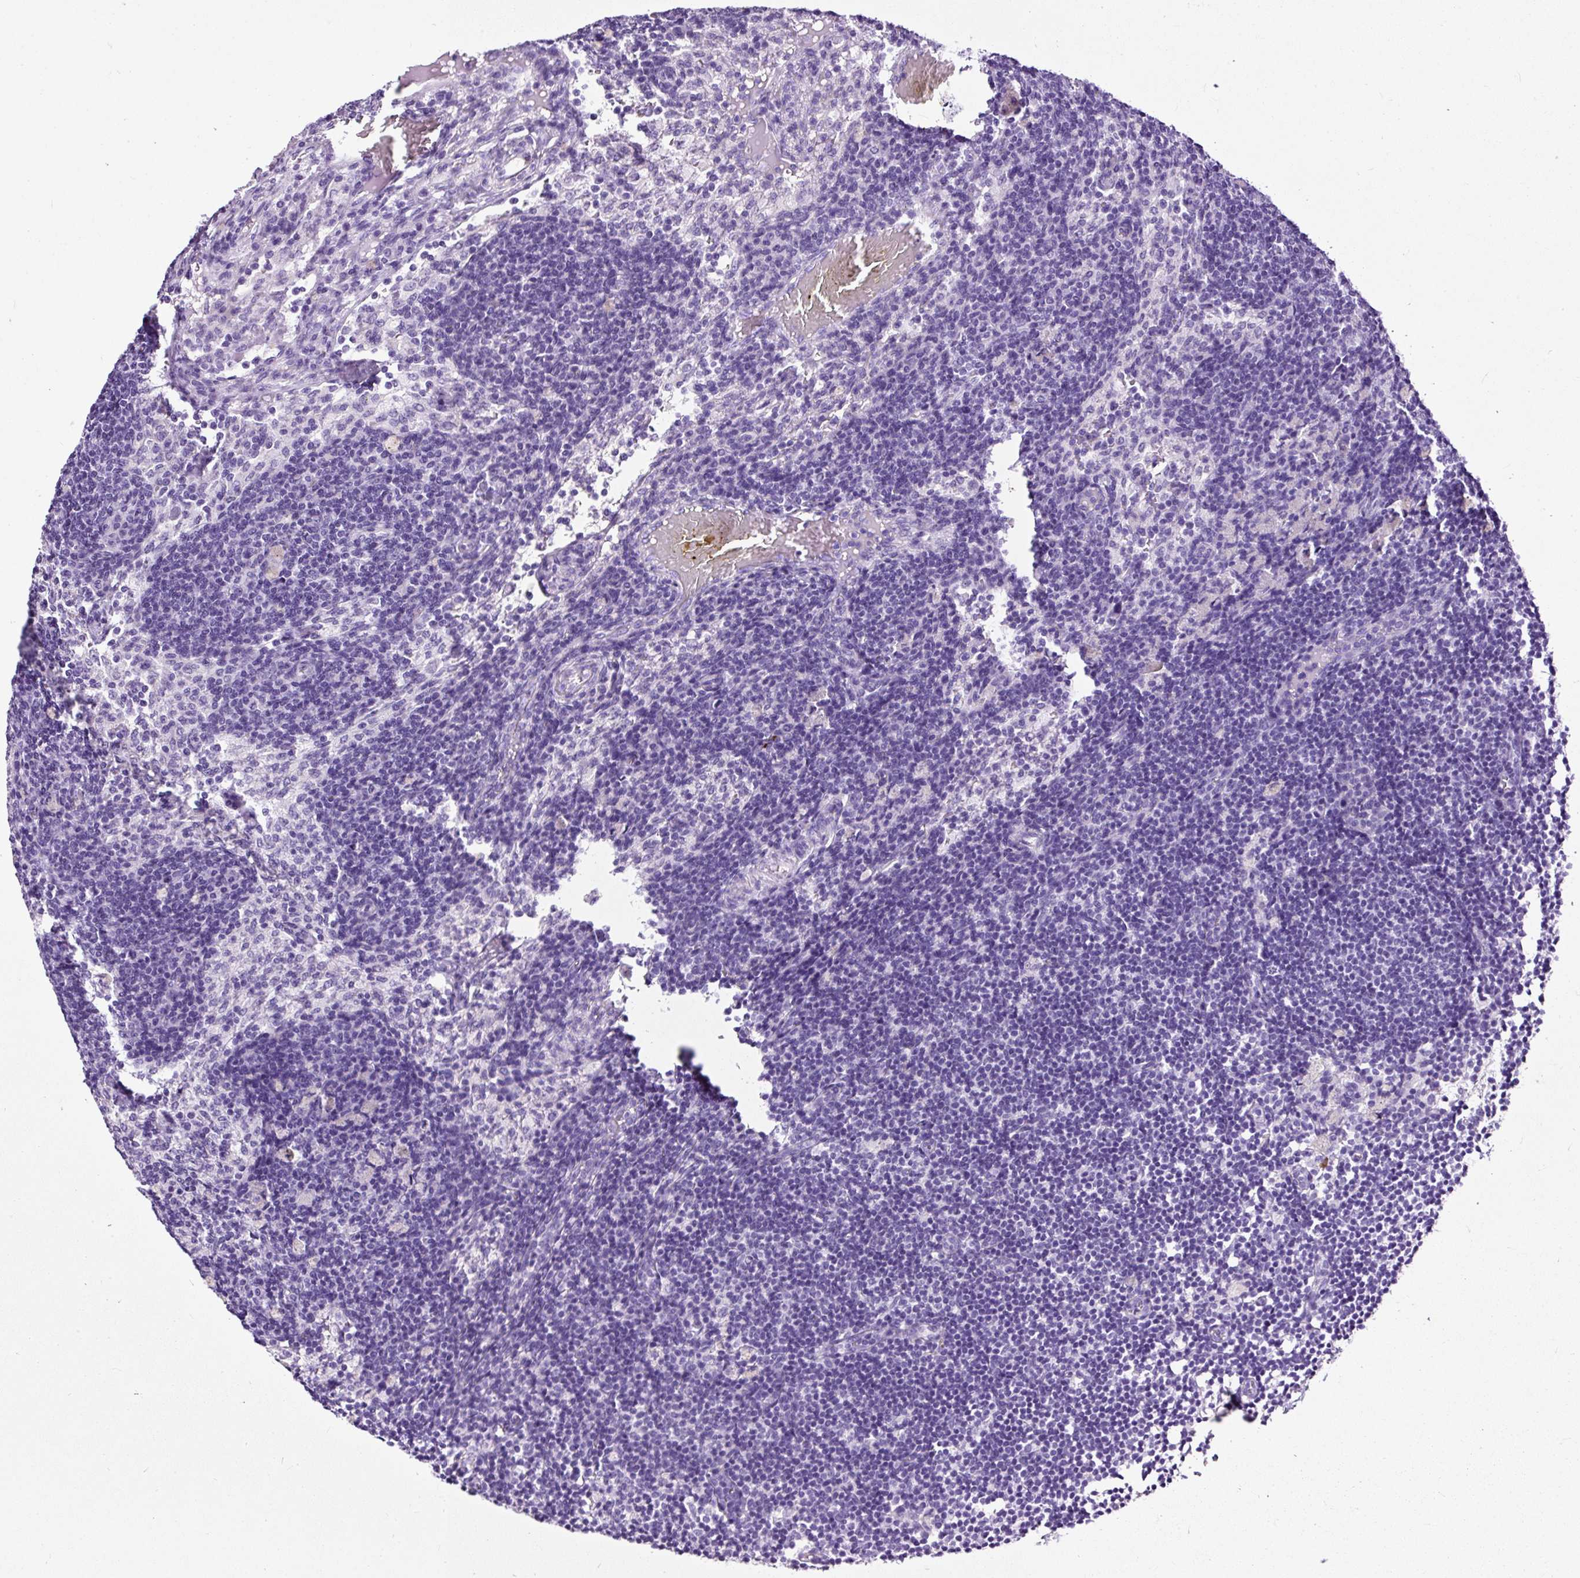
{"staining": {"intensity": "negative", "quantity": "none", "location": "none"}, "tissue": "lymph node", "cell_type": "Germinal center cells", "image_type": "normal", "snomed": [{"axis": "morphology", "description": "Normal tissue, NOS"}, {"axis": "topography", "description": "Lymph node"}], "caption": "Immunohistochemical staining of normal human lymph node exhibits no significant staining in germinal center cells. Nuclei are stained in blue.", "gene": "STOX2", "patient": {"sex": "male", "age": 49}}